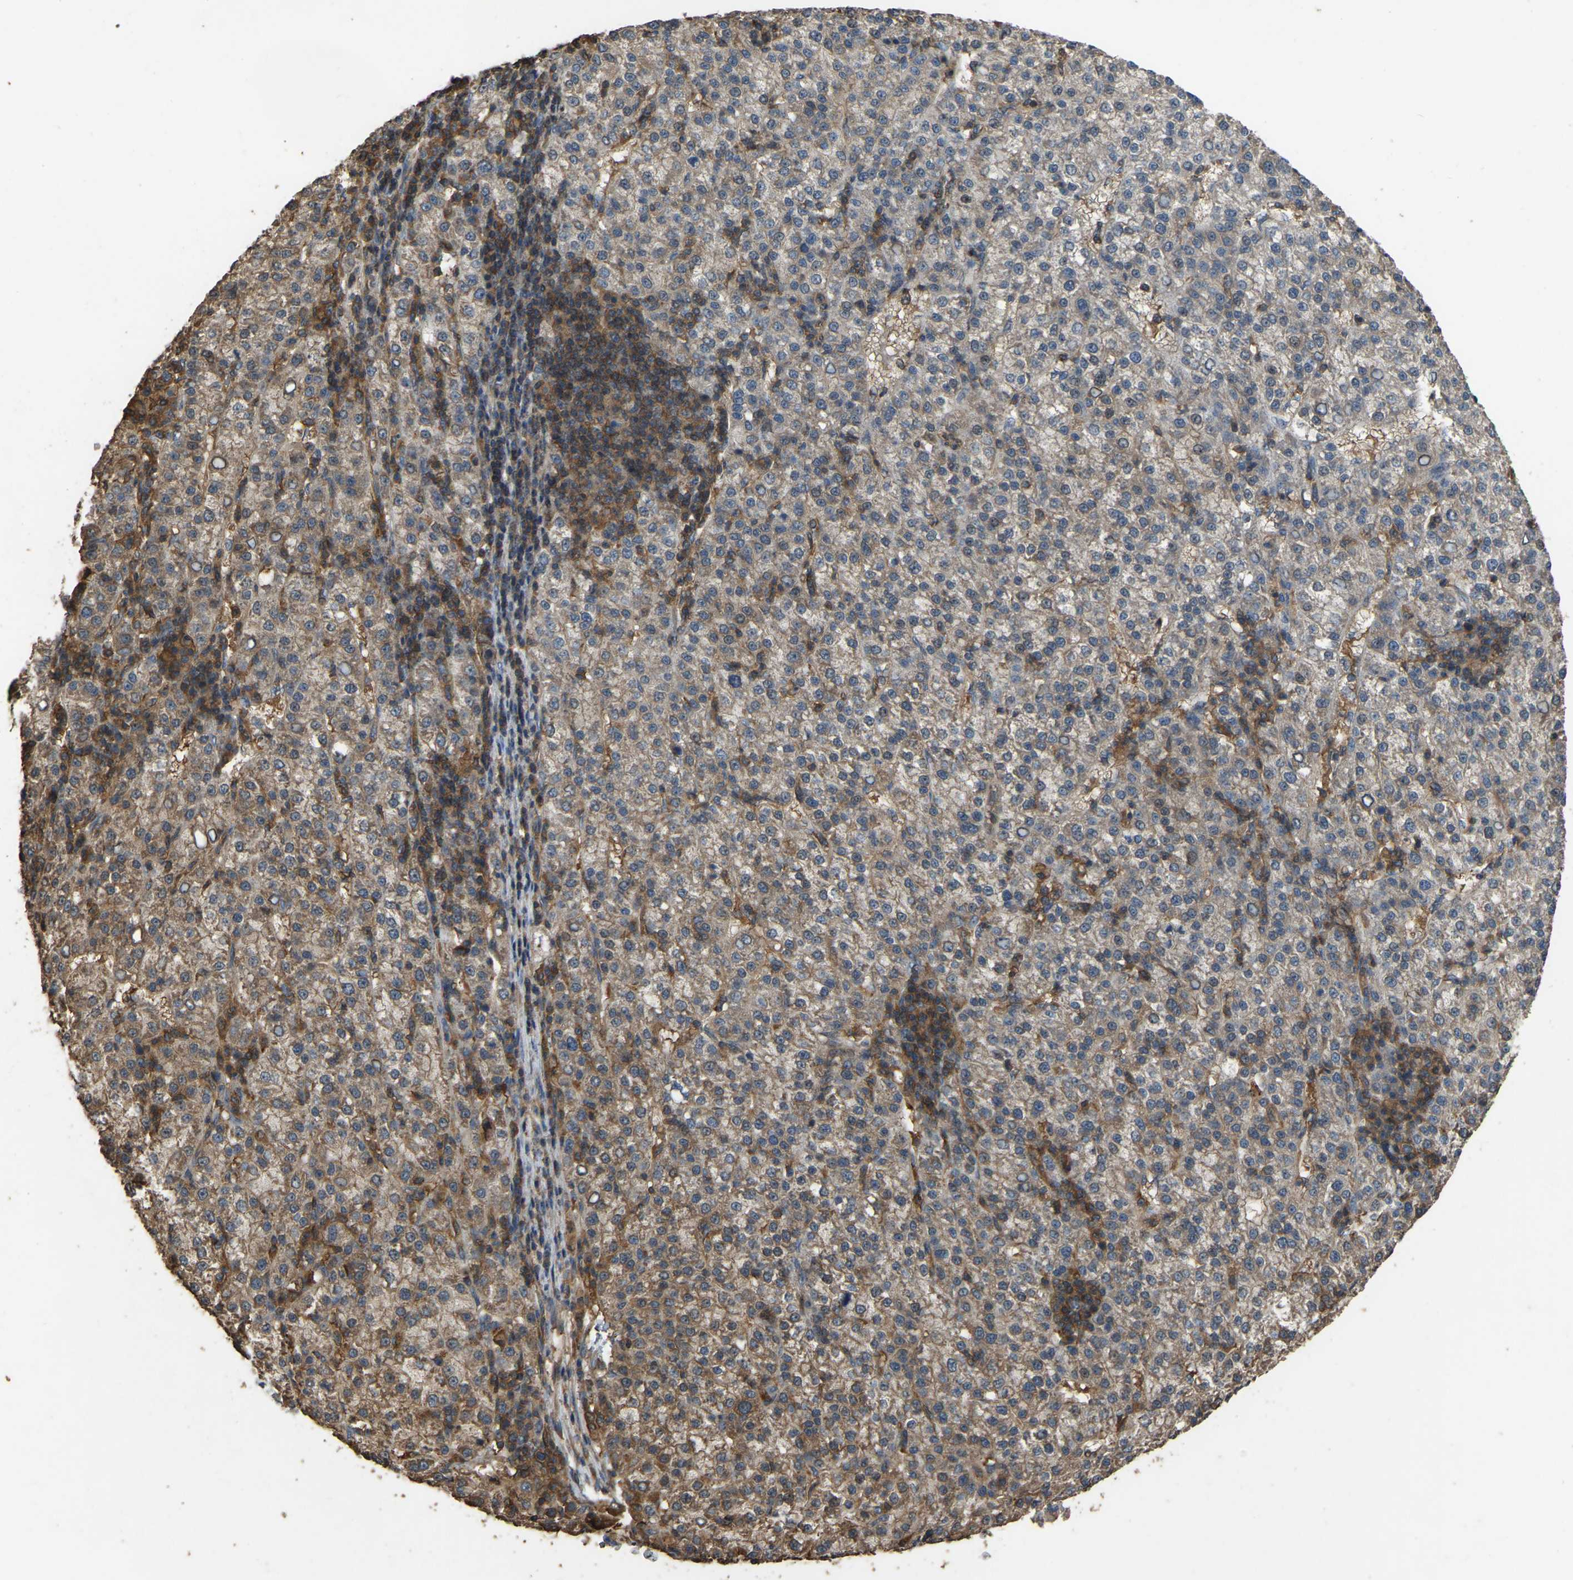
{"staining": {"intensity": "weak", "quantity": "<25%", "location": "cytoplasmic/membranous"}, "tissue": "liver cancer", "cell_type": "Tumor cells", "image_type": "cancer", "snomed": [{"axis": "morphology", "description": "Carcinoma, Hepatocellular, NOS"}, {"axis": "topography", "description": "Liver"}], "caption": "This is a image of immunohistochemistry staining of liver cancer, which shows no staining in tumor cells.", "gene": "FHIT", "patient": {"sex": "female", "age": 58}}